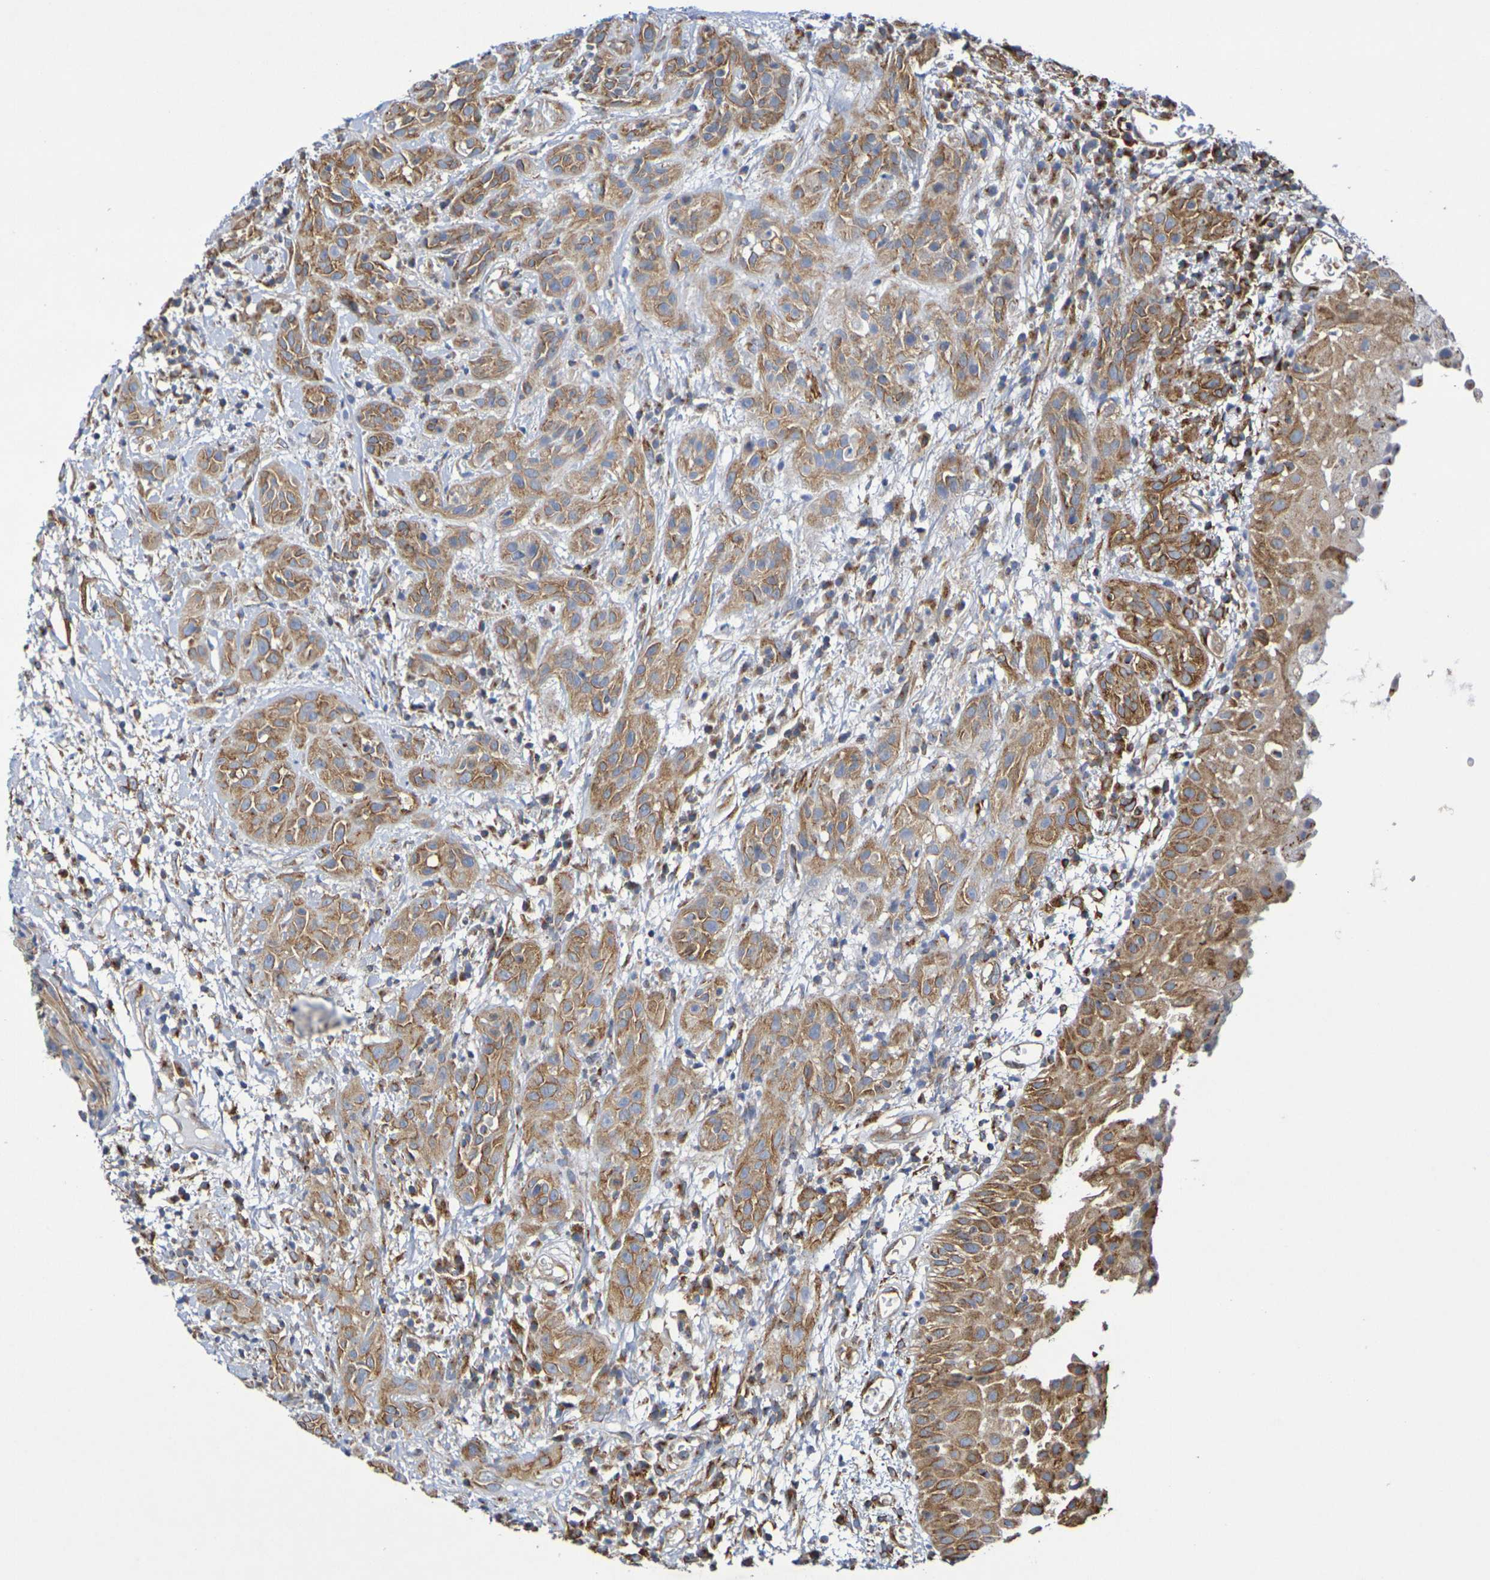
{"staining": {"intensity": "moderate", "quantity": ">75%", "location": "cytoplasmic/membranous"}, "tissue": "head and neck cancer", "cell_type": "Tumor cells", "image_type": "cancer", "snomed": [{"axis": "morphology", "description": "Squamous cell carcinoma, NOS"}, {"axis": "topography", "description": "Head-Neck"}], "caption": "Head and neck cancer (squamous cell carcinoma) stained with a brown dye exhibits moderate cytoplasmic/membranous positive staining in approximately >75% of tumor cells.", "gene": "DCP2", "patient": {"sex": "male", "age": 62}}